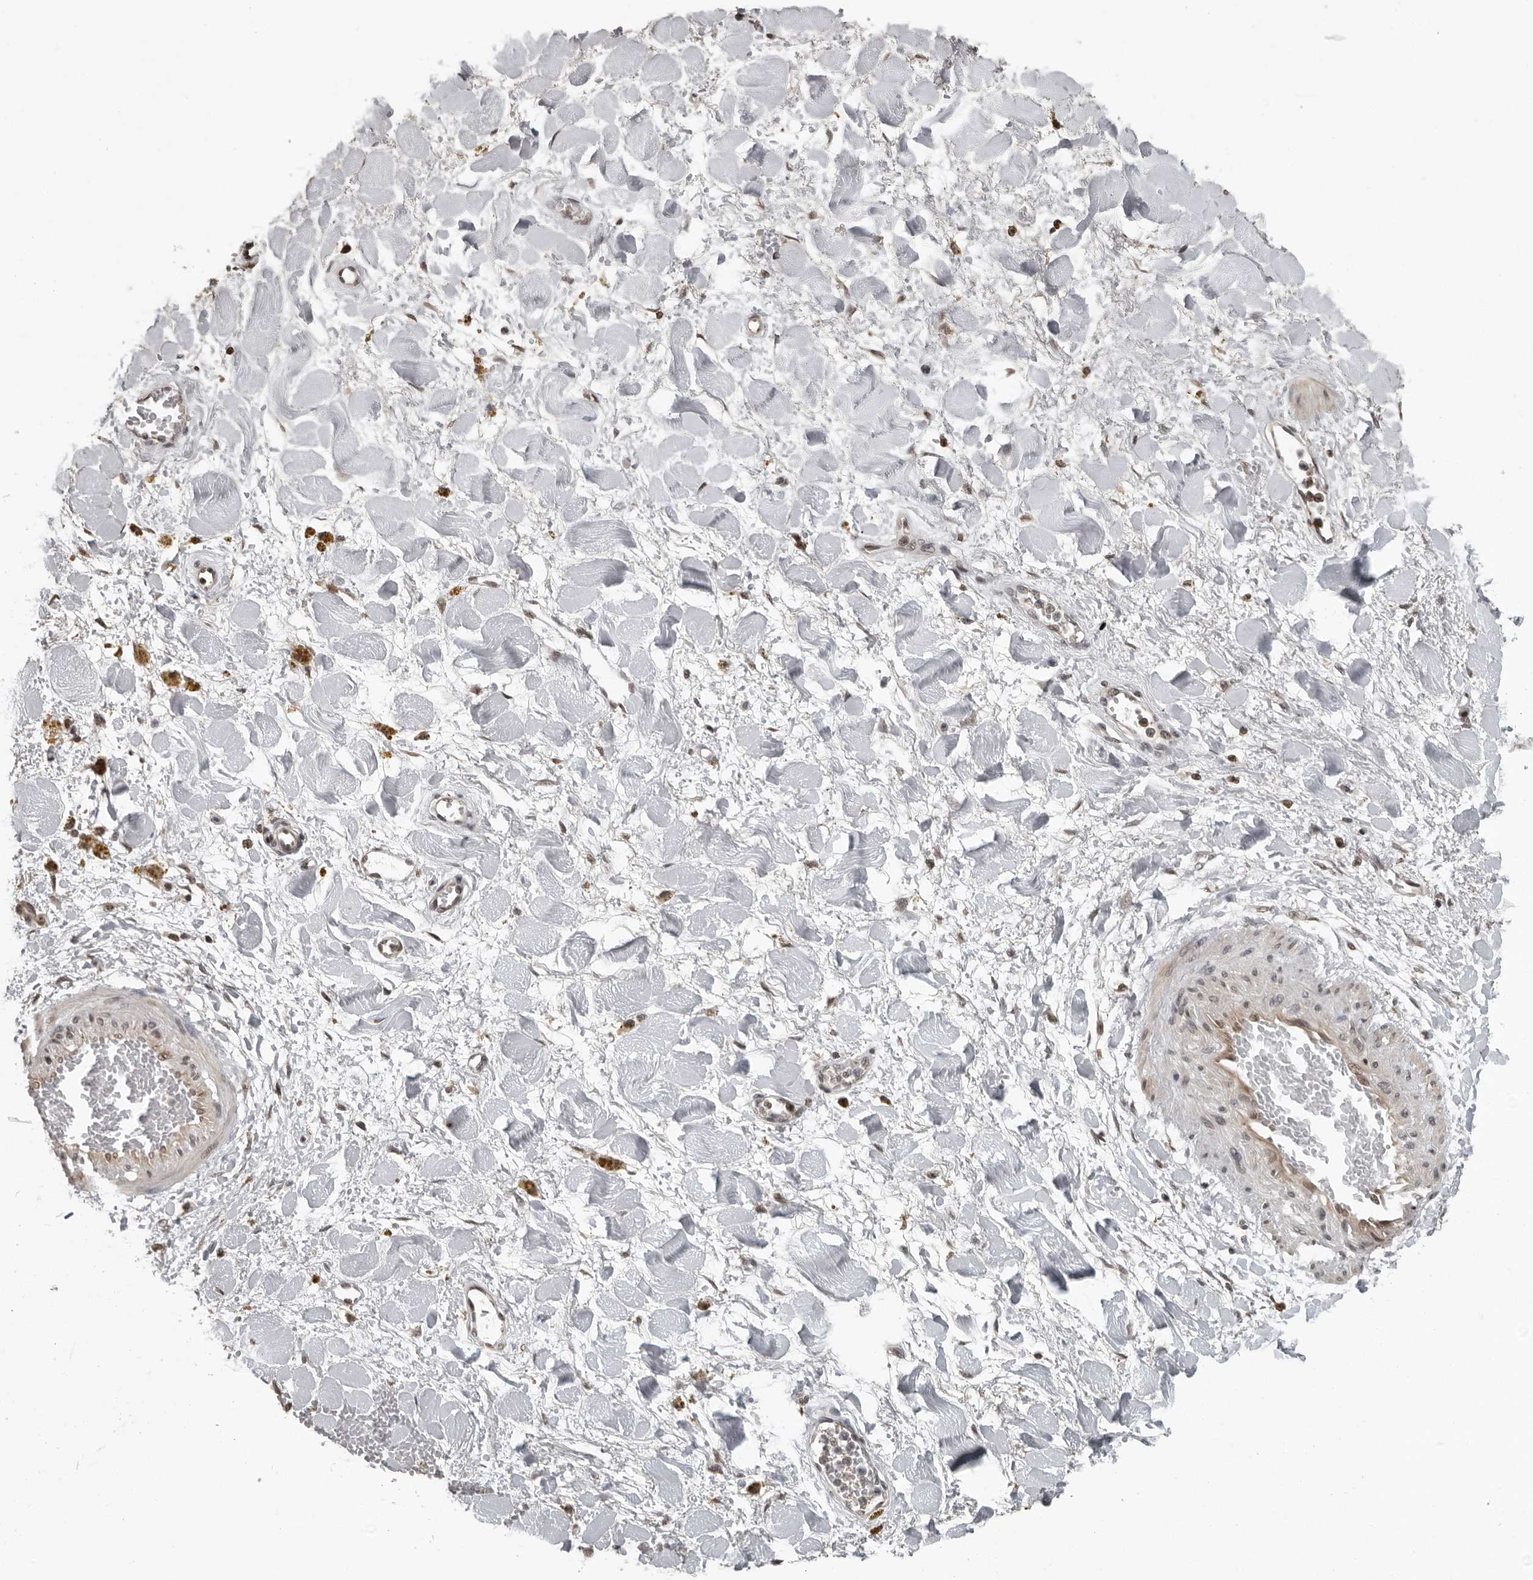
{"staining": {"intensity": "moderate", "quantity": "25%-75%", "location": "nuclear"}, "tissue": "adipose tissue", "cell_type": "Adipocytes", "image_type": "normal", "snomed": [{"axis": "morphology", "description": "Normal tissue, NOS"}, {"axis": "topography", "description": "Kidney"}, {"axis": "topography", "description": "Peripheral nerve tissue"}], "caption": "IHC of unremarkable human adipose tissue displays medium levels of moderate nuclear positivity in approximately 25%-75% of adipocytes.", "gene": "ORC1", "patient": {"sex": "male", "age": 7}}